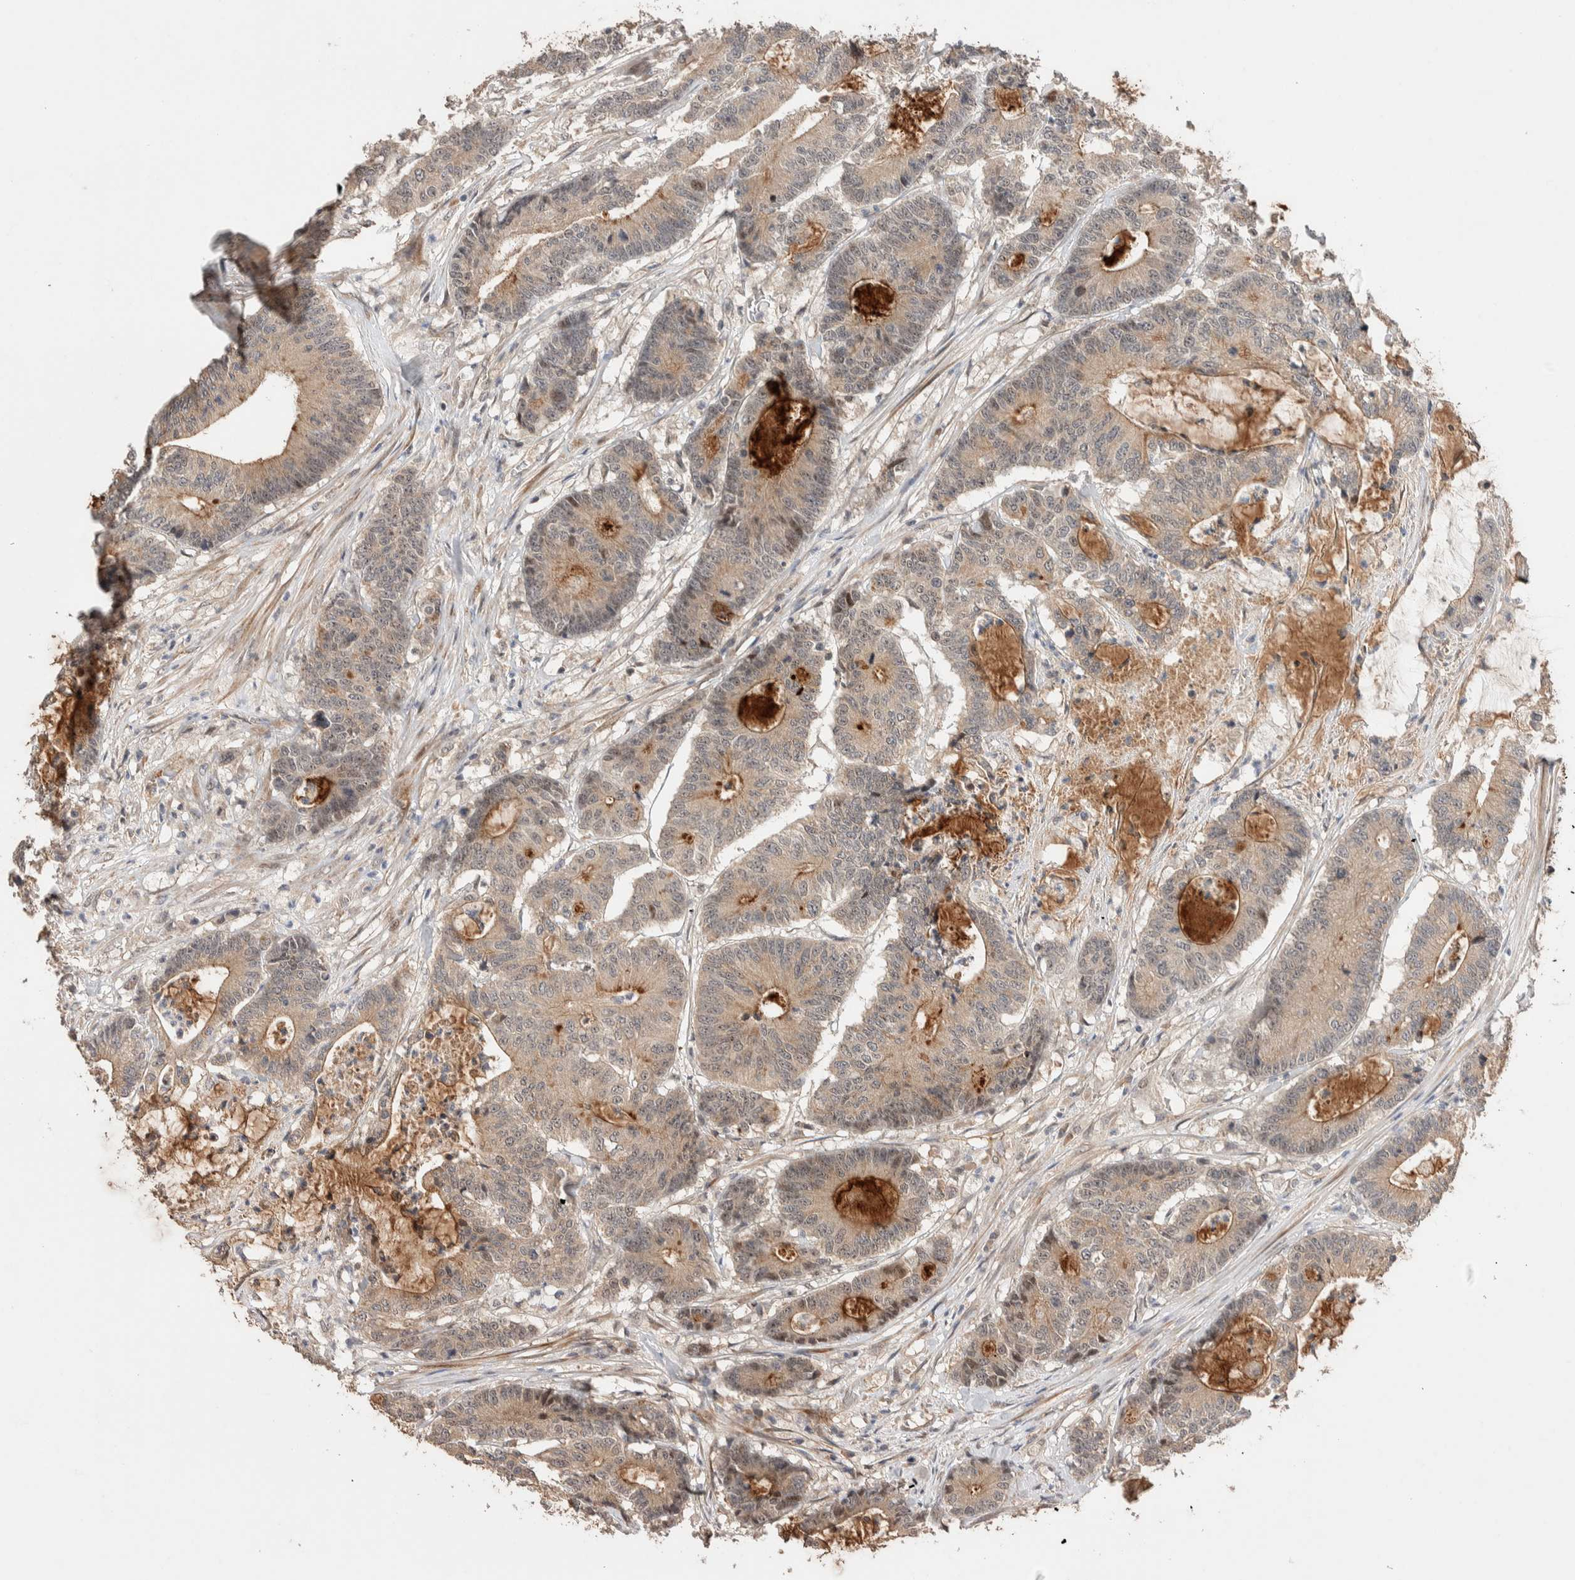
{"staining": {"intensity": "weak", "quantity": "25%-75%", "location": "cytoplasmic/membranous"}, "tissue": "colorectal cancer", "cell_type": "Tumor cells", "image_type": "cancer", "snomed": [{"axis": "morphology", "description": "Adenocarcinoma, NOS"}, {"axis": "topography", "description": "Colon"}], "caption": "This is a histology image of IHC staining of adenocarcinoma (colorectal), which shows weak staining in the cytoplasmic/membranous of tumor cells.", "gene": "PRDM15", "patient": {"sex": "female", "age": 84}}